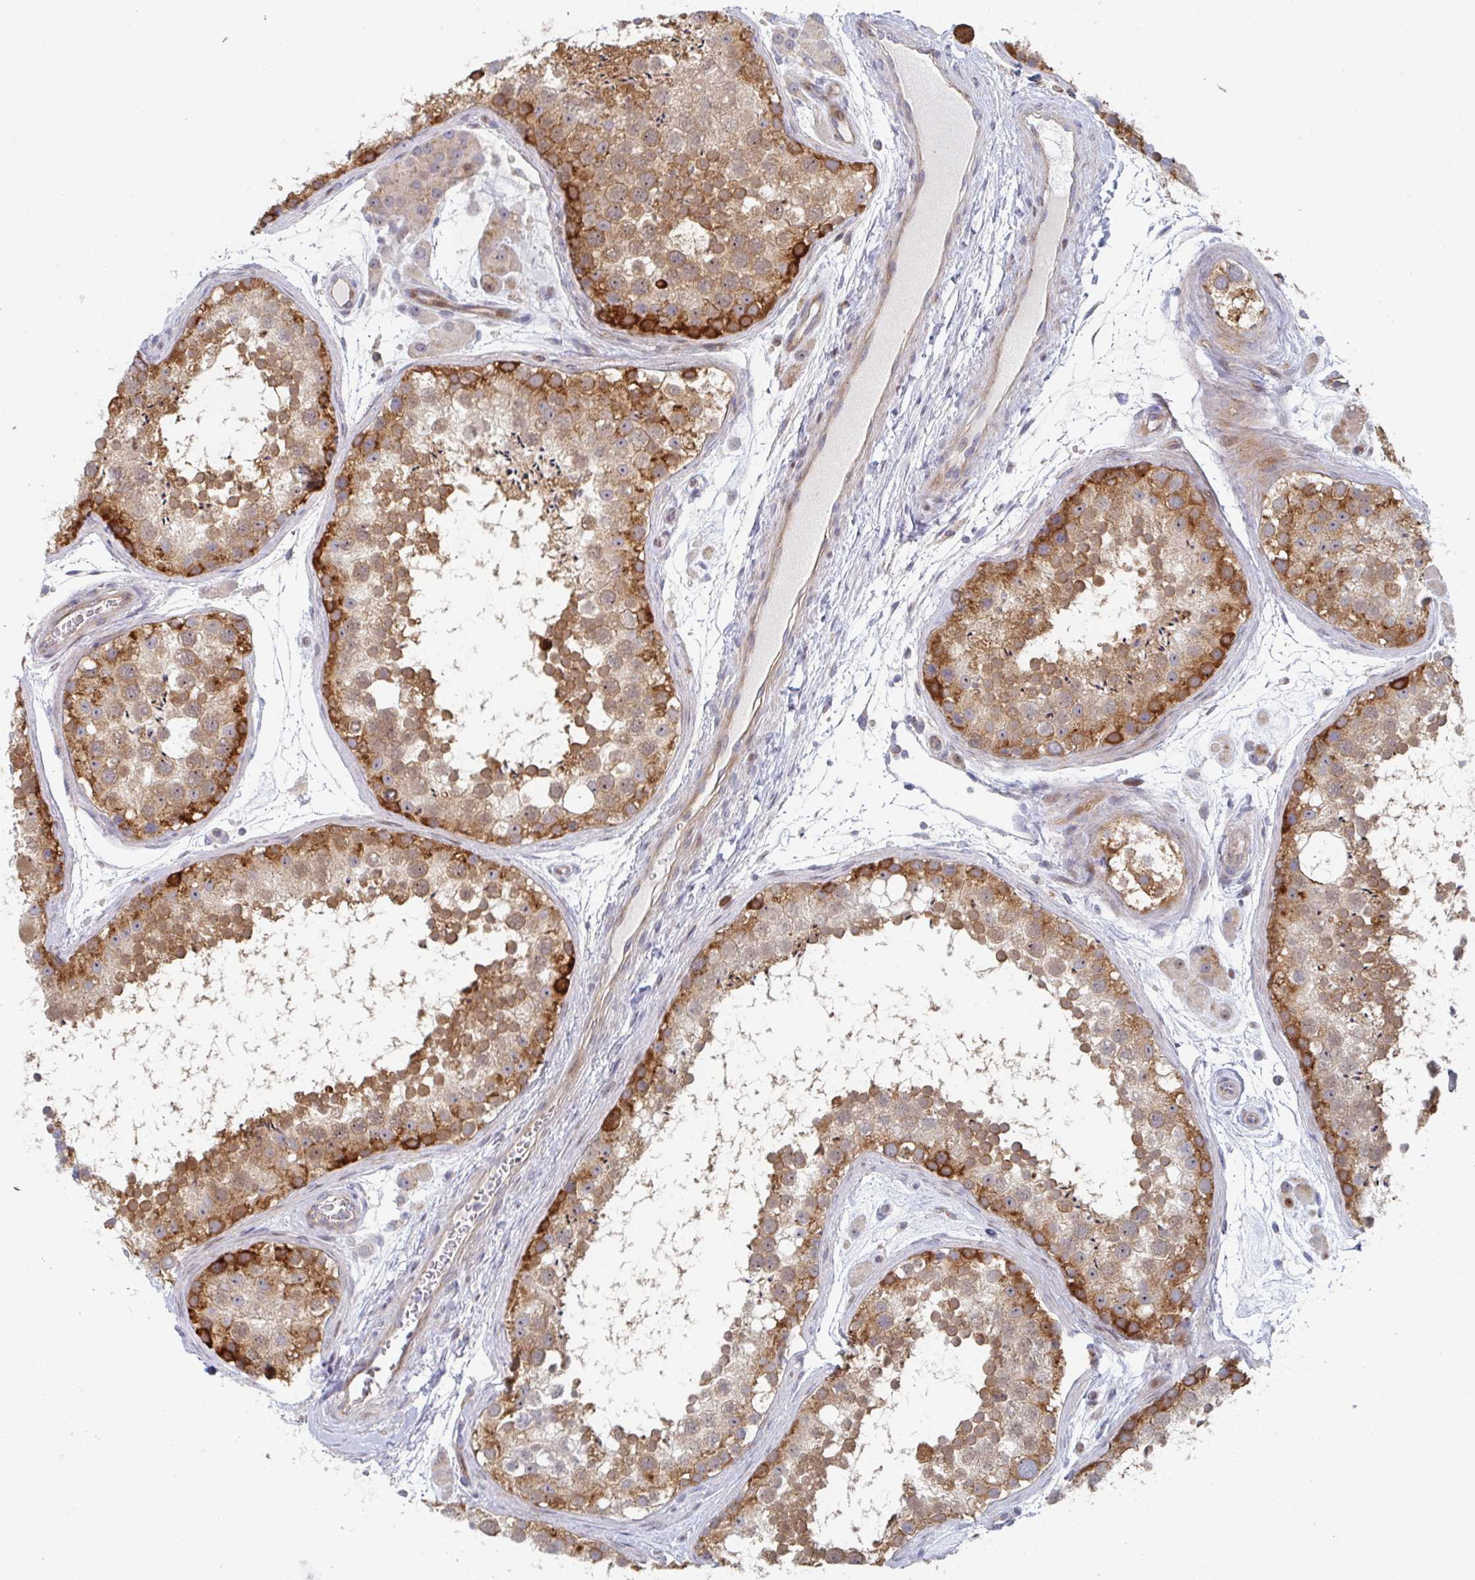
{"staining": {"intensity": "strong", "quantity": ">75%", "location": "cytoplasmic/membranous,nuclear"}, "tissue": "testis", "cell_type": "Cells in seminiferous ducts", "image_type": "normal", "snomed": [{"axis": "morphology", "description": "Normal tissue, NOS"}, {"axis": "topography", "description": "Testis"}], "caption": "Brown immunohistochemical staining in normal testis demonstrates strong cytoplasmic/membranous,nuclear positivity in about >75% of cells in seminiferous ducts.", "gene": "ZNF644", "patient": {"sex": "male", "age": 41}}